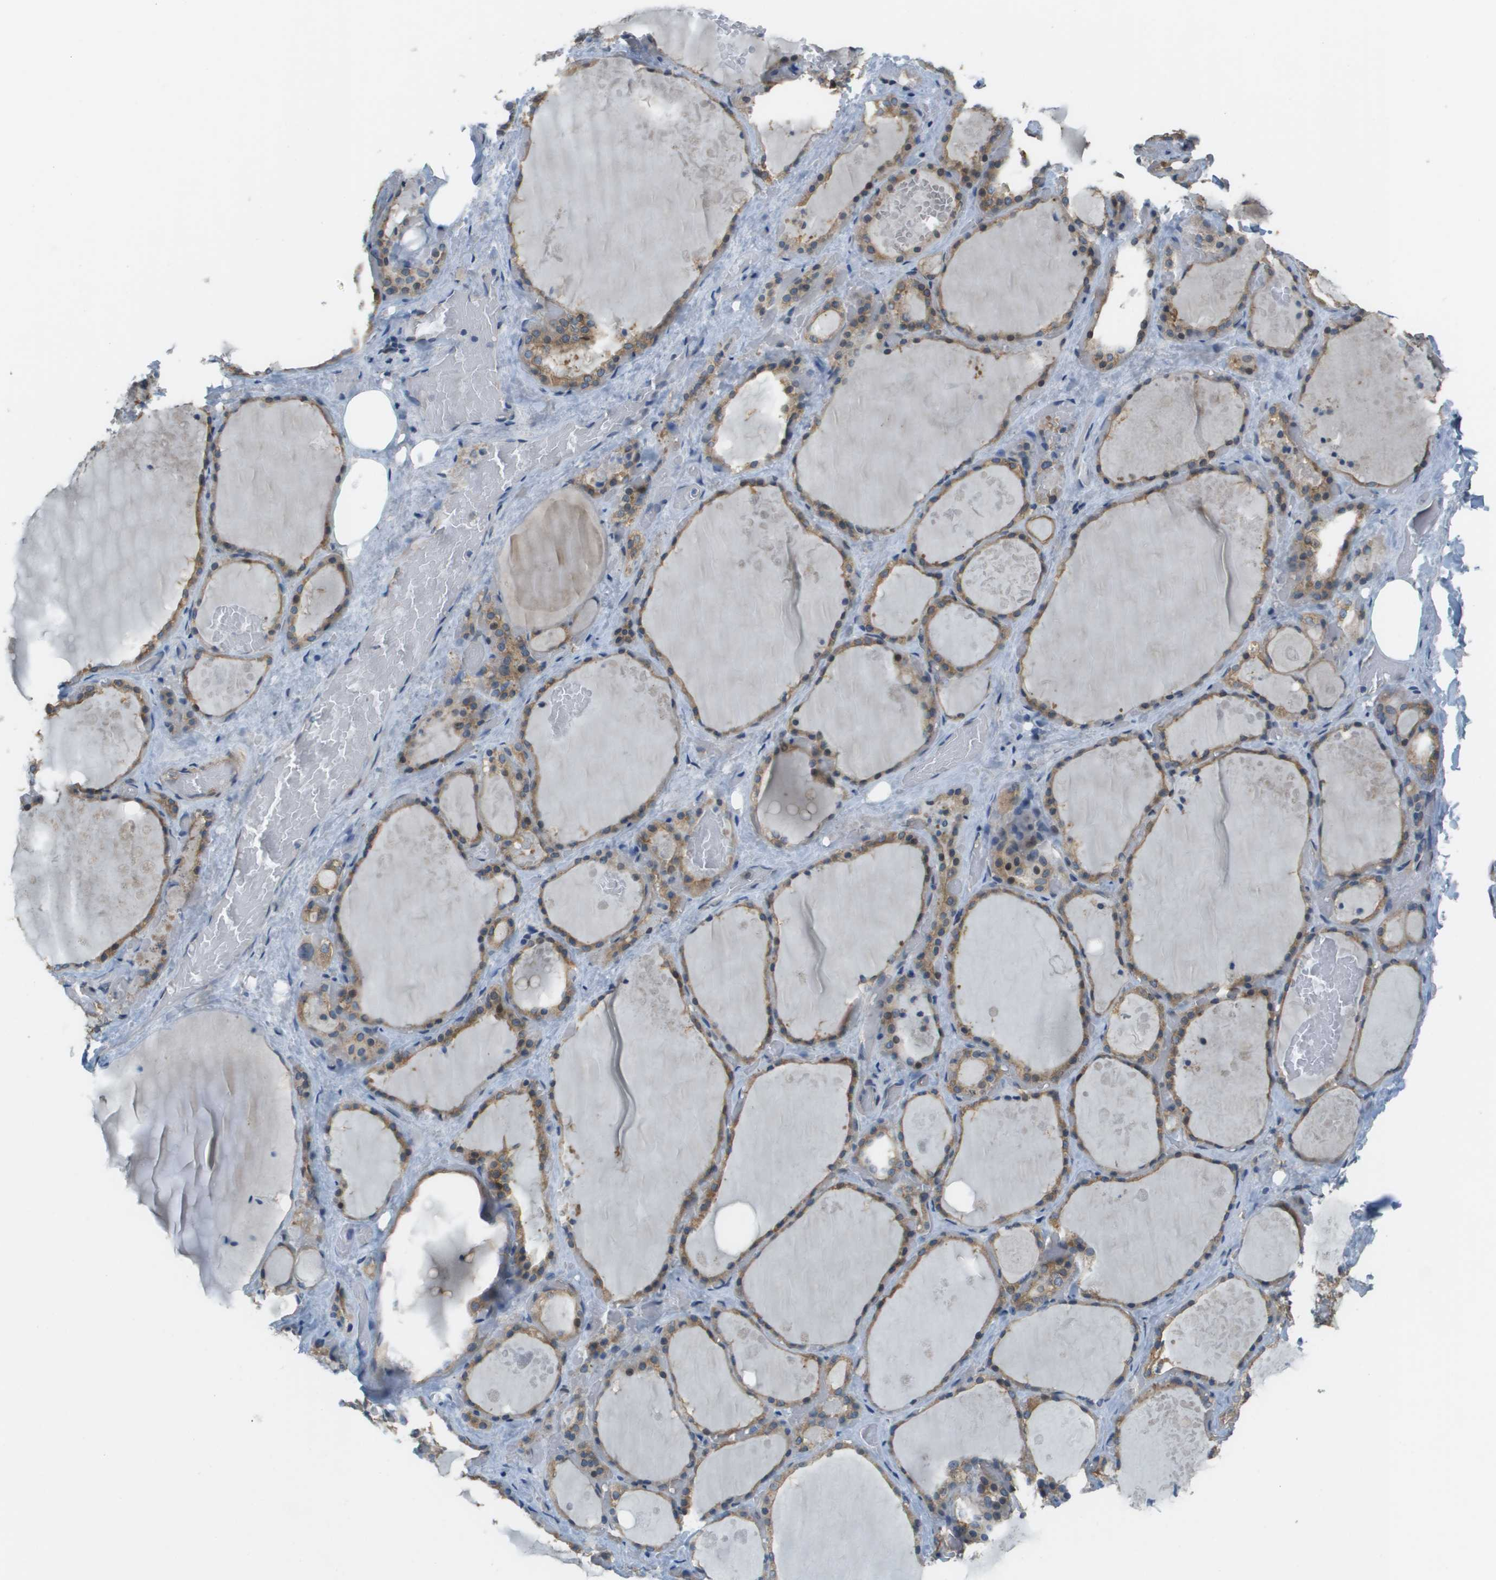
{"staining": {"intensity": "moderate", "quantity": ">75%", "location": "cytoplasmic/membranous"}, "tissue": "thyroid gland", "cell_type": "Glandular cells", "image_type": "normal", "snomed": [{"axis": "morphology", "description": "Normal tissue, NOS"}, {"axis": "topography", "description": "Thyroid gland"}], "caption": "Immunohistochemistry (IHC) photomicrograph of unremarkable thyroid gland: human thyroid gland stained using immunohistochemistry reveals medium levels of moderate protein expression localized specifically in the cytoplasmic/membranous of glandular cells, appearing as a cytoplasmic/membranous brown color.", "gene": "CORO1B", "patient": {"sex": "male", "age": 61}}